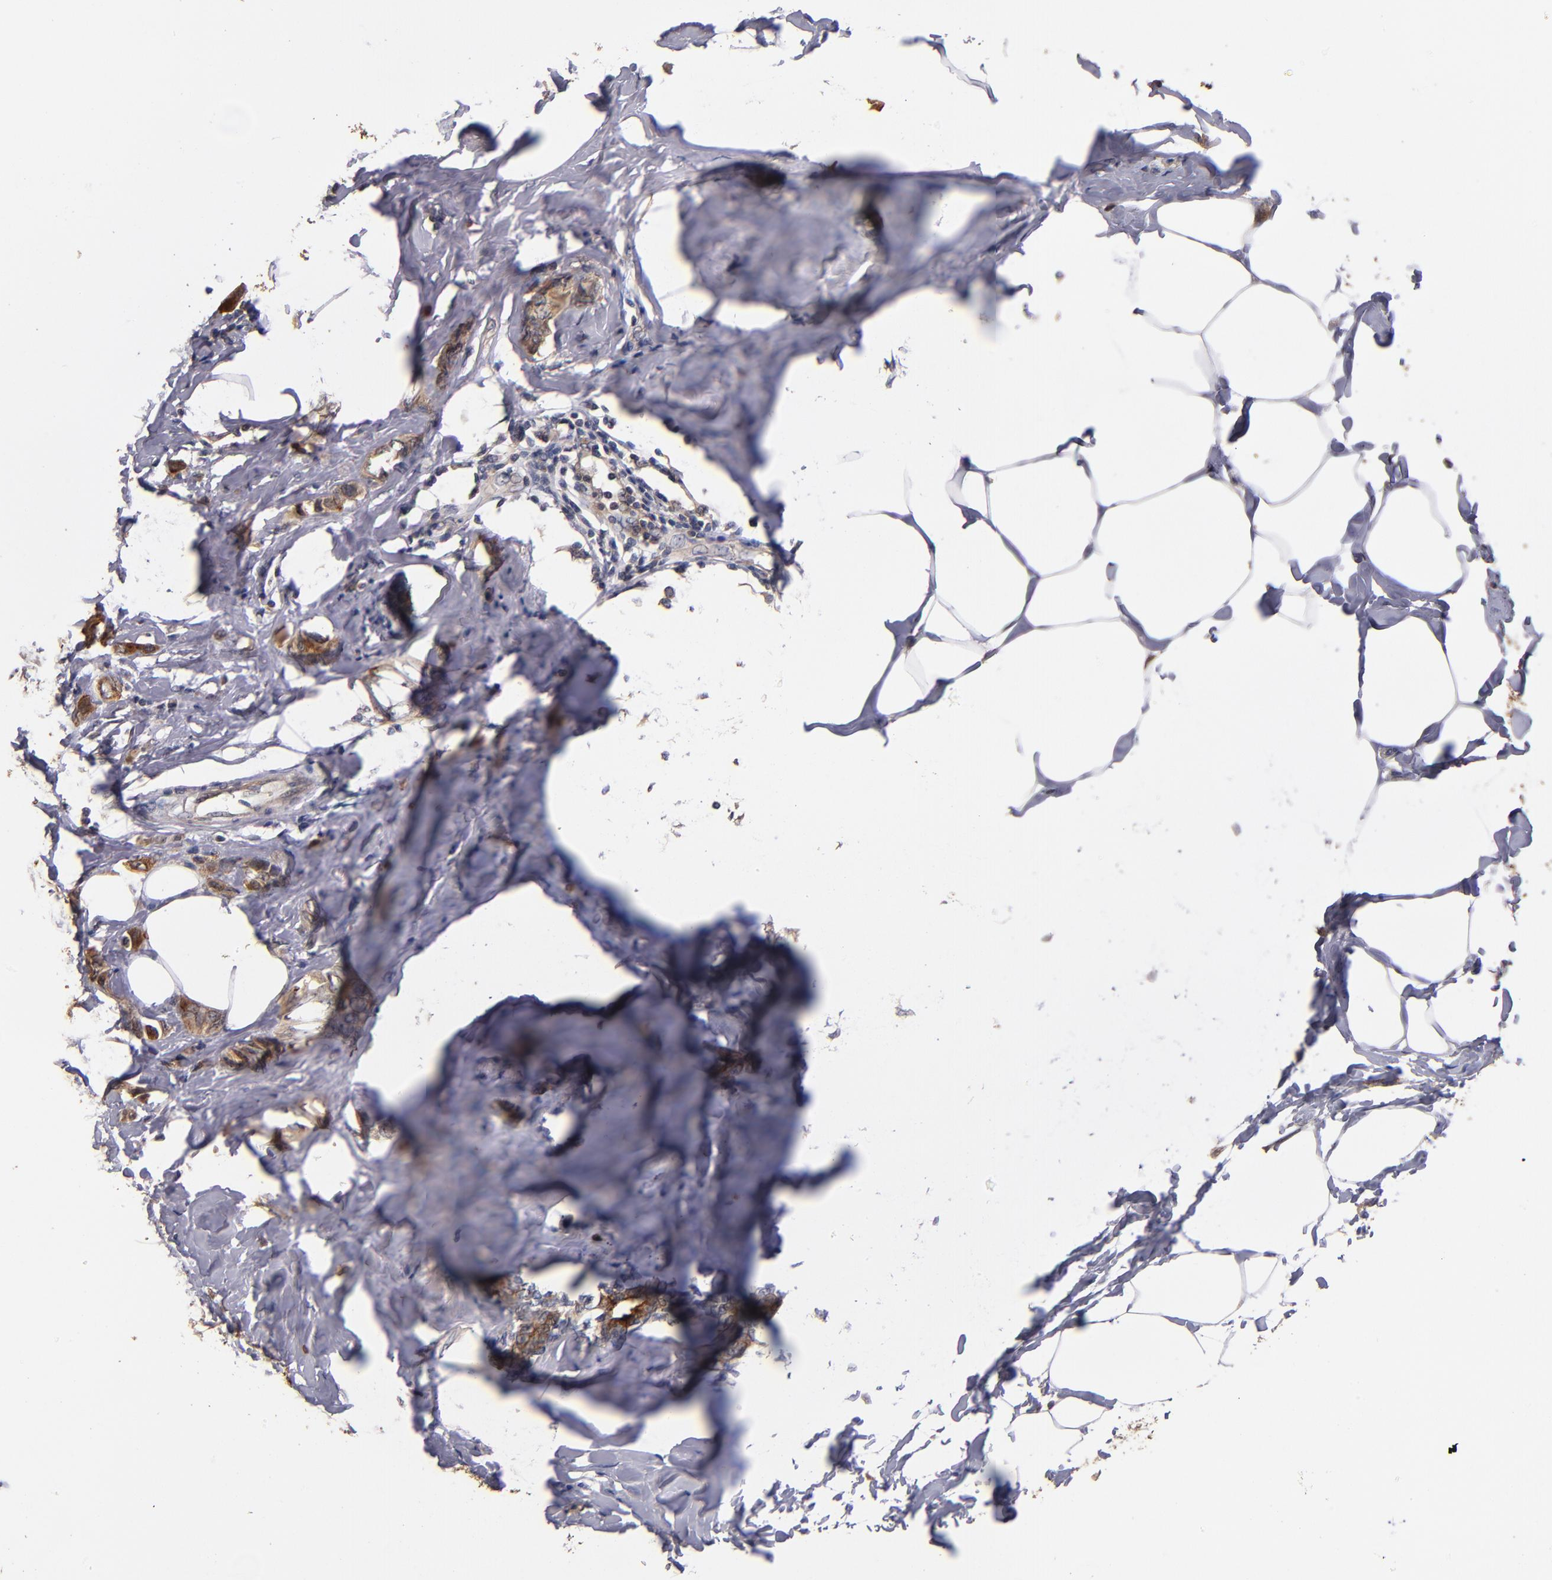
{"staining": {"intensity": "moderate", "quantity": ">75%", "location": "cytoplasmic/membranous"}, "tissue": "breast cancer", "cell_type": "Tumor cells", "image_type": "cancer", "snomed": [{"axis": "morphology", "description": "Normal tissue, NOS"}, {"axis": "morphology", "description": "Duct carcinoma"}, {"axis": "topography", "description": "Breast"}], "caption": "Immunohistochemical staining of breast intraductal carcinoma displays moderate cytoplasmic/membranous protein expression in approximately >75% of tumor cells. (Brightfield microscopy of DAB IHC at high magnification).", "gene": "TTLL12", "patient": {"sex": "female", "age": 50}}